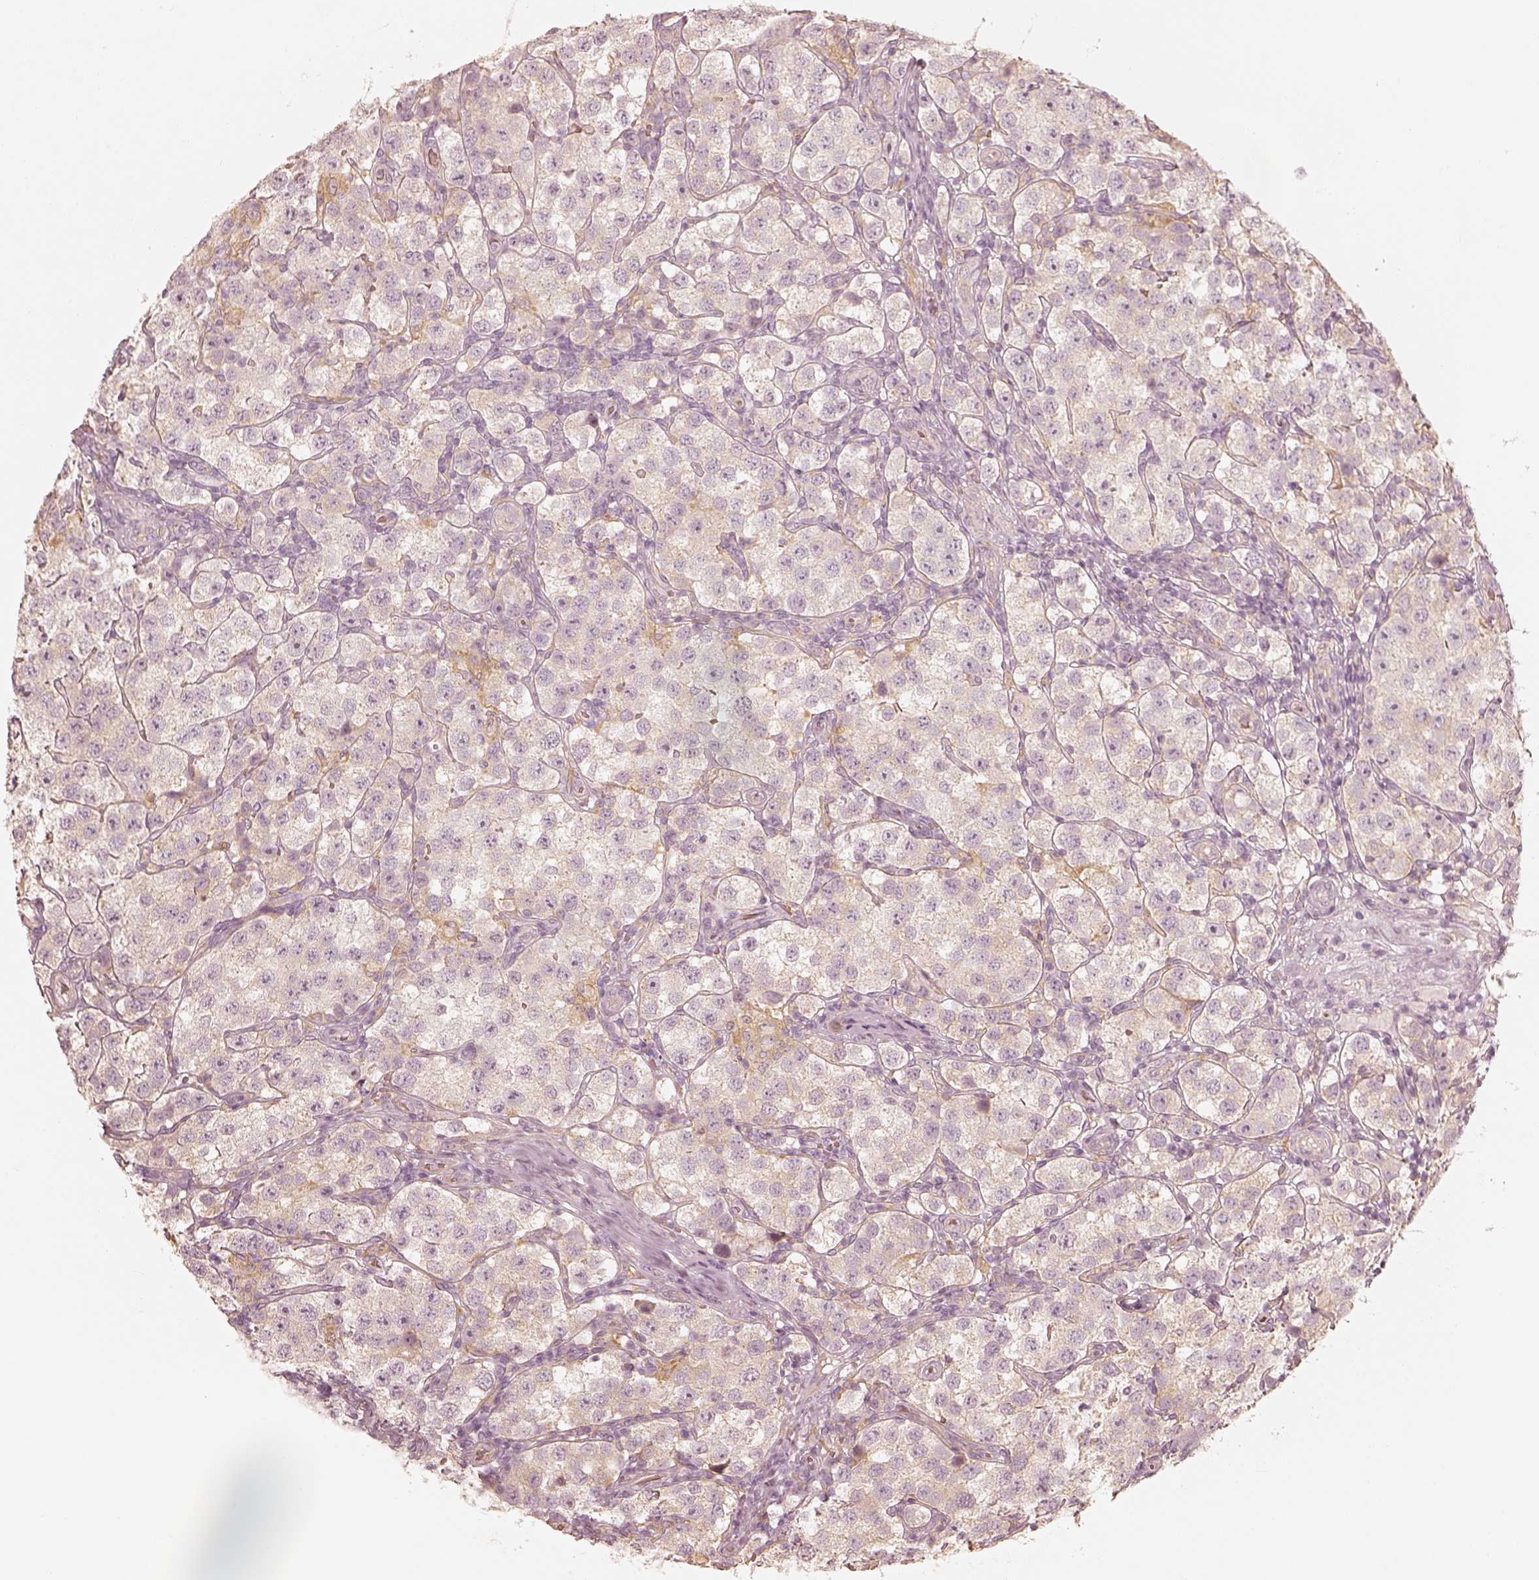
{"staining": {"intensity": "negative", "quantity": "none", "location": "none"}, "tissue": "testis cancer", "cell_type": "Tumor cells", "image_type": "cancer", "snomed": [{"axis": "morphology", "description": "Seminoma, NOS"}, {"axis": "topography", "description": "Testis"}], "caption": "The micrograph reveals no staining of tumor cells in testis cancer (seminoma).", "gene": "FMNL2", "patient": {"sex": "male", "age": 37}}